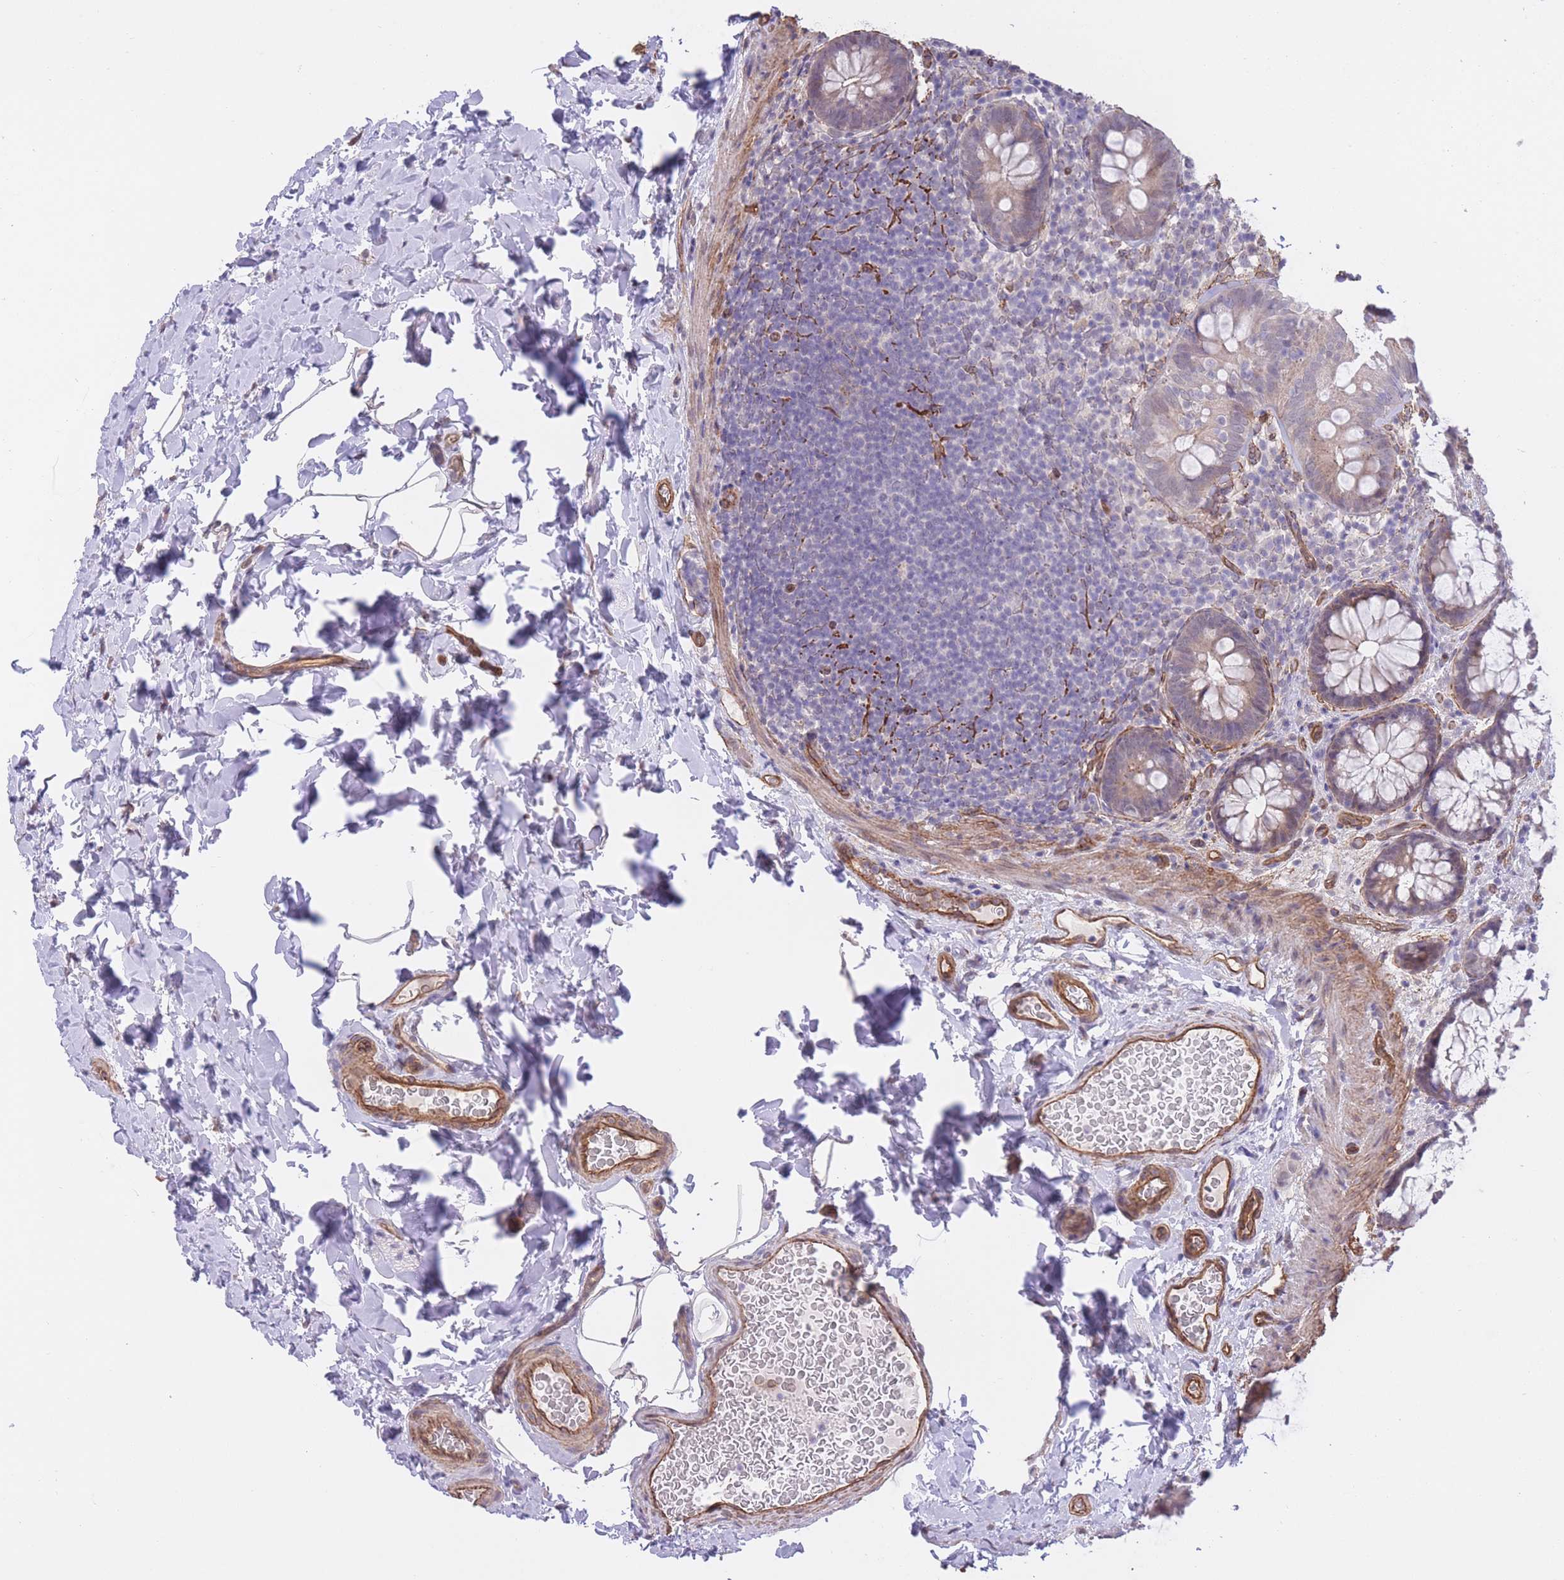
{"staining": {"intensity": "strong", "quantity": ">75%", "location": "cytoplasmic/membranous"}, "tissue": "colon", "cell_type": "Endothelial cells", "image_type": "normal", "snomed": [{"axis": "morphology", "description": "Normal tissue, NOS"}, {"axis": "topography", "description": "Colon"}], "caption": "IHC image of unremarkable colon: colon stained using immunohistochemistry reveals high levels of strong protein expression localized specifically in the cytoplasmic/membranous of endothelial cells, appearing as a cytoplasmic/membranous brown color.", "gene": "QTRT1", "patient": {"sex": "male", "age": 46}}